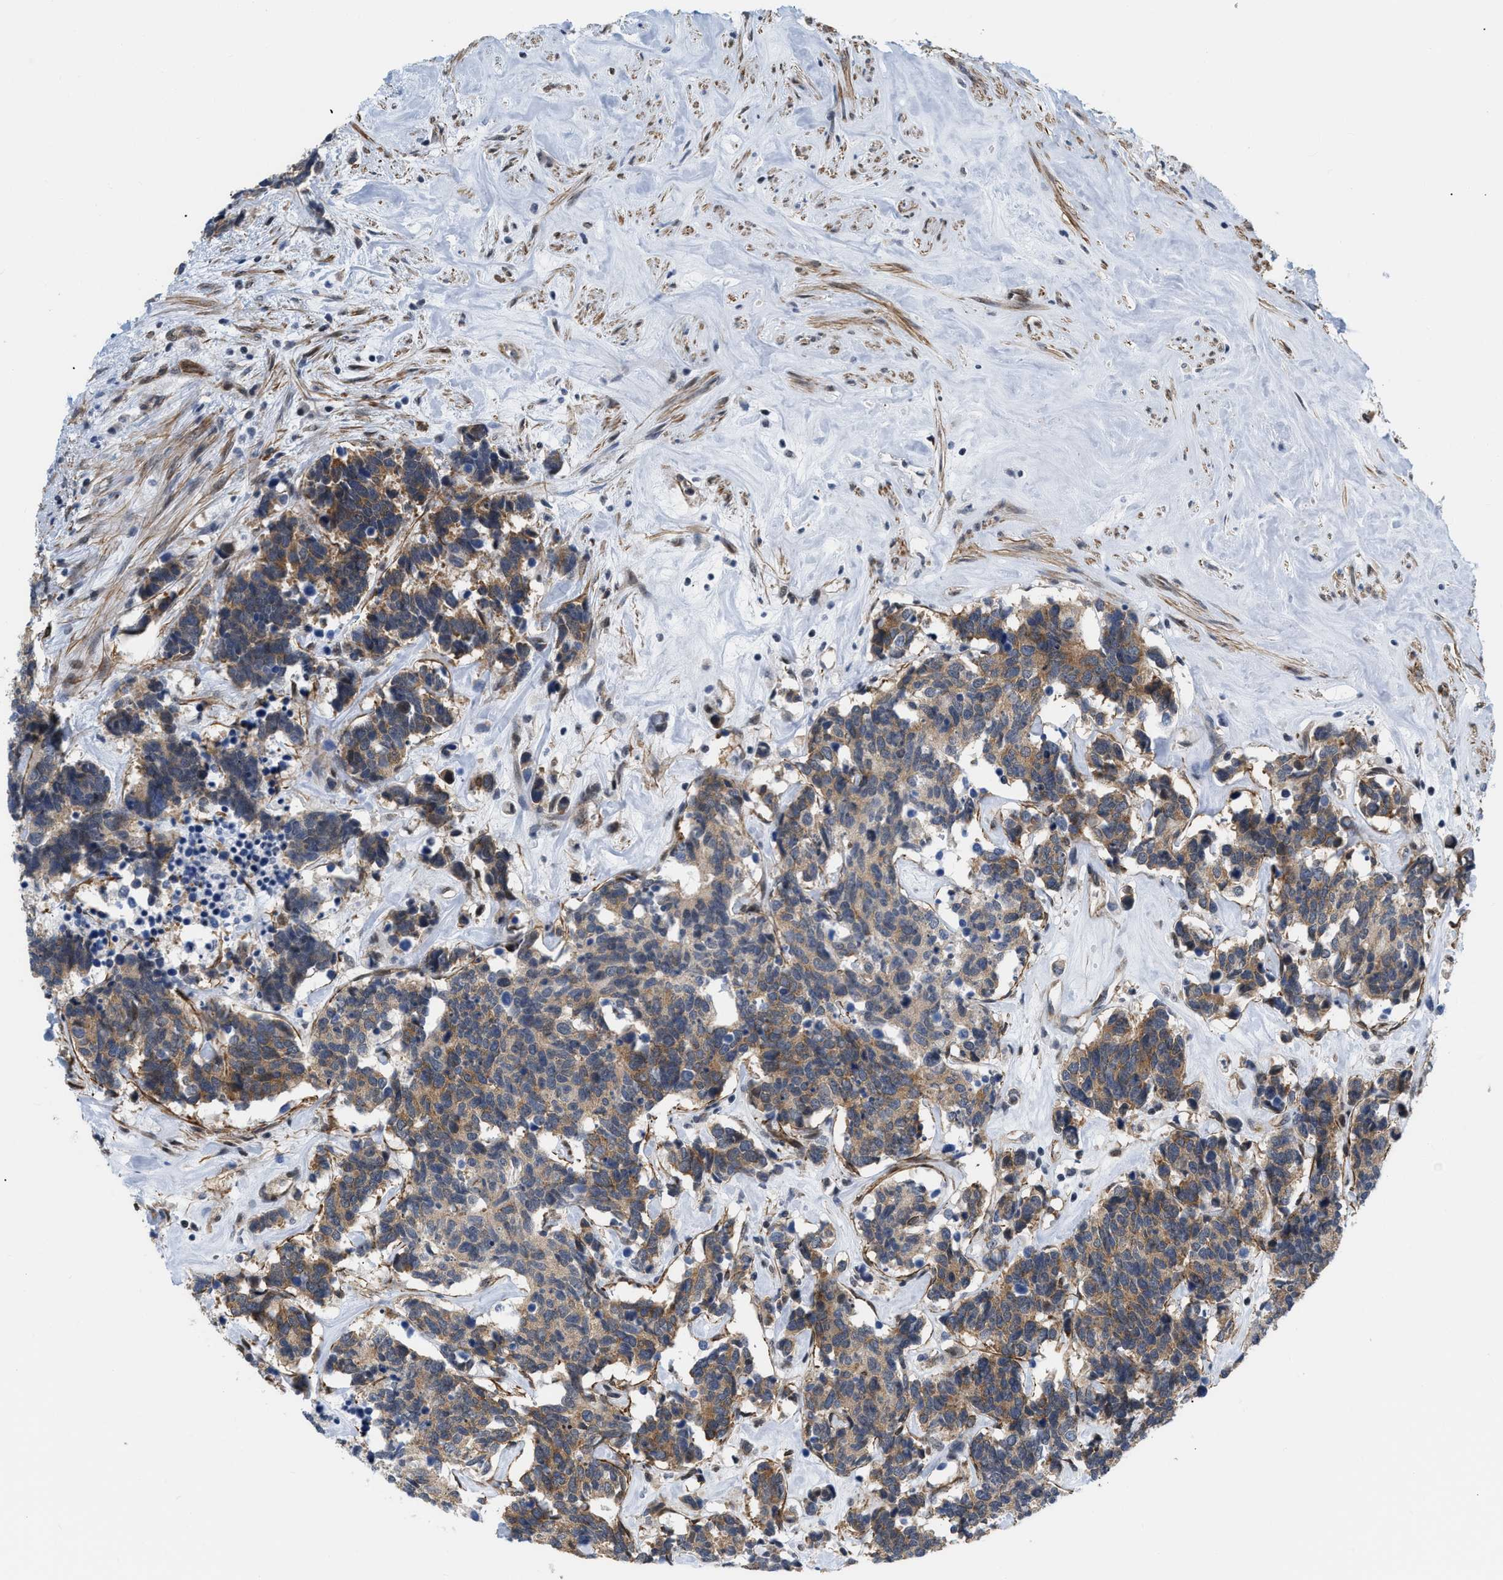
{"staining": {"intensity": "weak", "quantity": ">75%", "location": "cytoplasmic/membranous"}, "tissue": "carcinoid", "cell_type": "Tumor cells", "image_type": "cancer", "snomed": [{"axis": "morphology", "description": "Carcinoma, NOS"}, {"axis": "morphology", "description": "Carcinoid, malignant, NOS"}, {"axis": "topography", "description": "Urinary bladder"}], "caption": "Immunohistochemistry (DAB) staining of carcinoma displays weak cytoplasmic/membranous protein positivity in approximately >75% of tumor cells. The protein is shown in brown color, while the nuclei are stained blue.", "gene": "GPRASP2", "patient": {"sex": "male", "age": 57}}